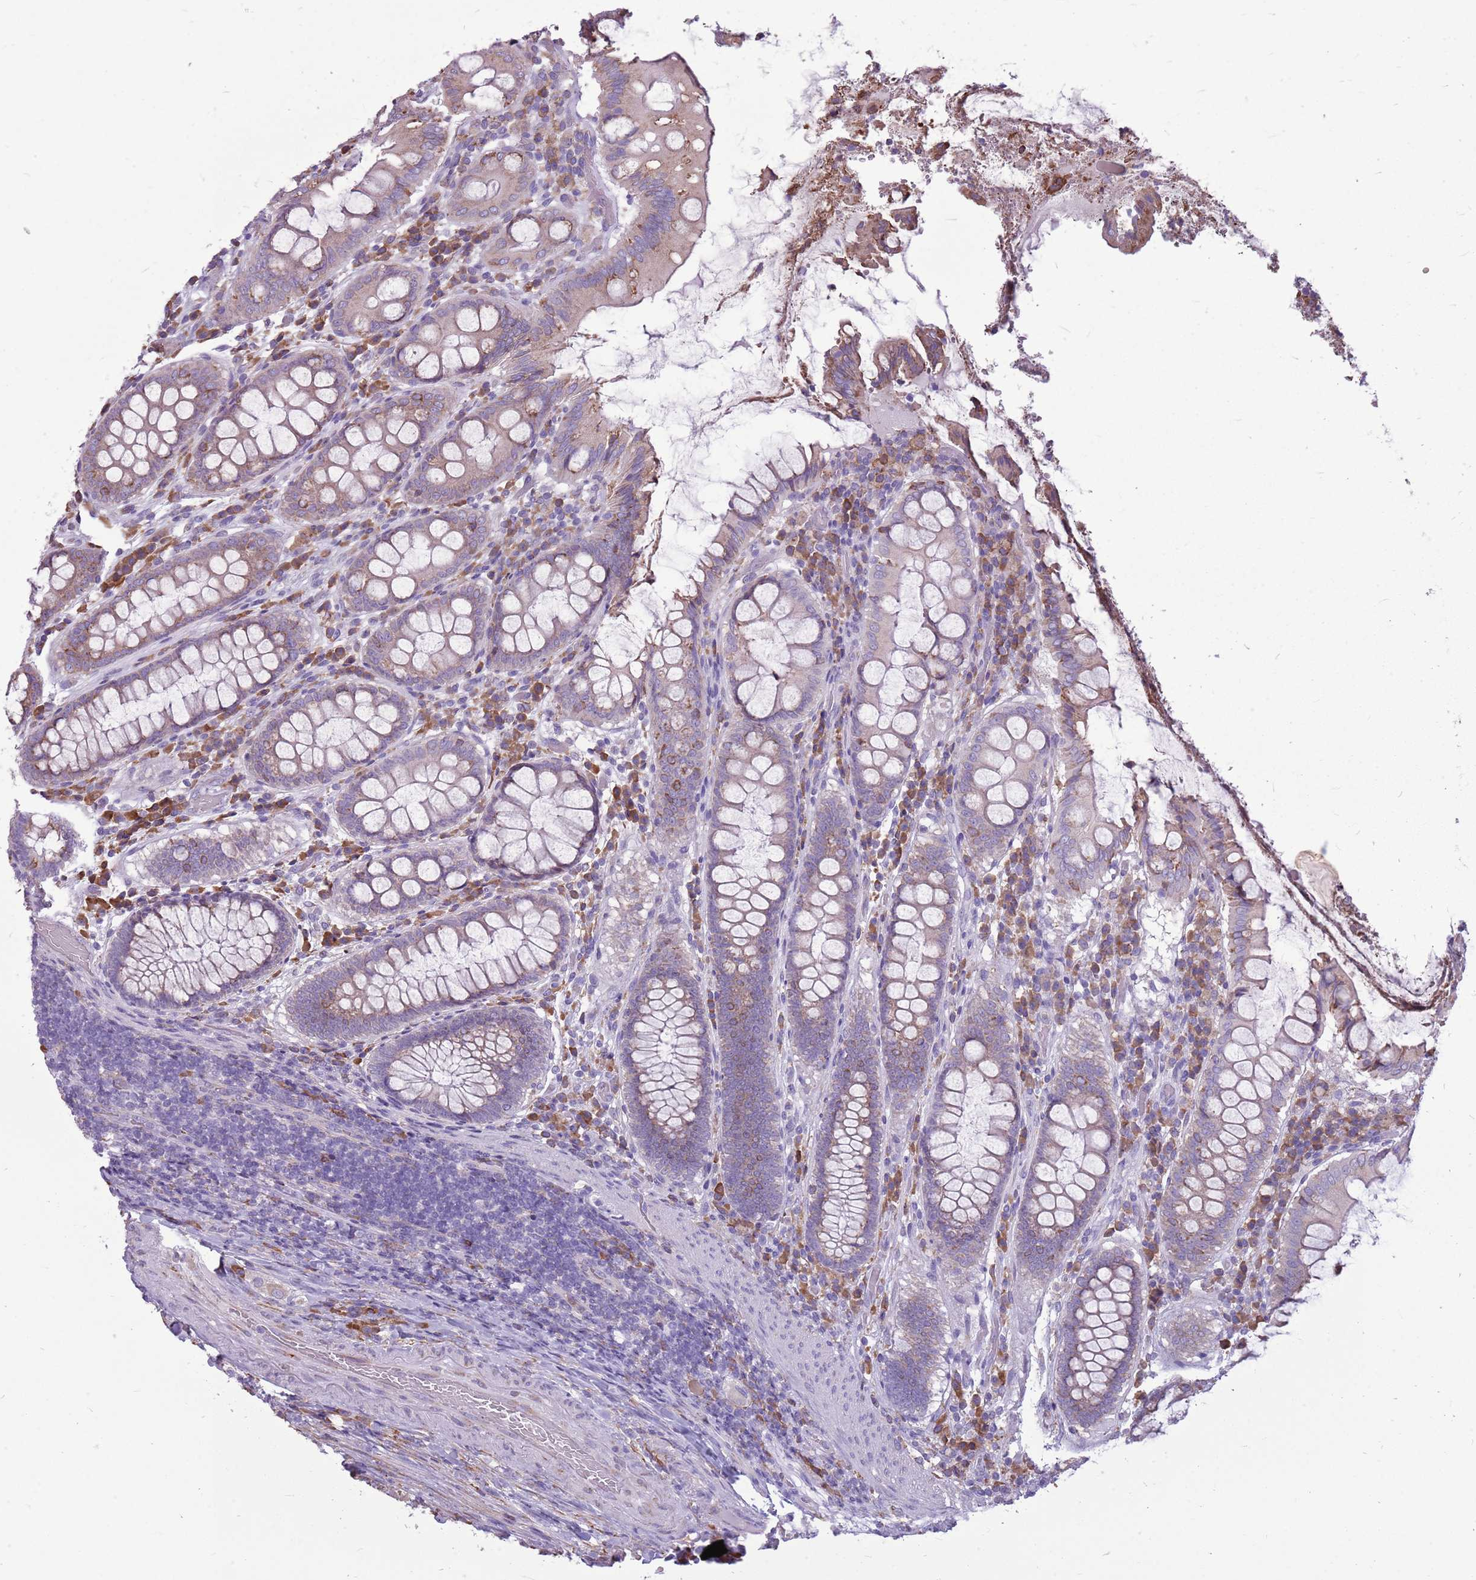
{"staining": {"intensity": "moderate", "quantity": "25%-75%", "location": "cytoplasmic/membranous"}, "tissue": "colorectal cancer", "cell_type": "Tumor cells", "image_type": "cancer", "snomed": [{"axis": "morphology", "description": "Adenocarcinoma, NOS"}, {"axis": "topography", "description": "Colon"}], "caption": "The image shows a brown stain indicating the presence of a protein in the cytoplasmic/membranous of tumor cells in colorectal cancer (adenocarcinoma).", "gene": "KCTD19", "patient": {"sex": "female", "age": 43}}